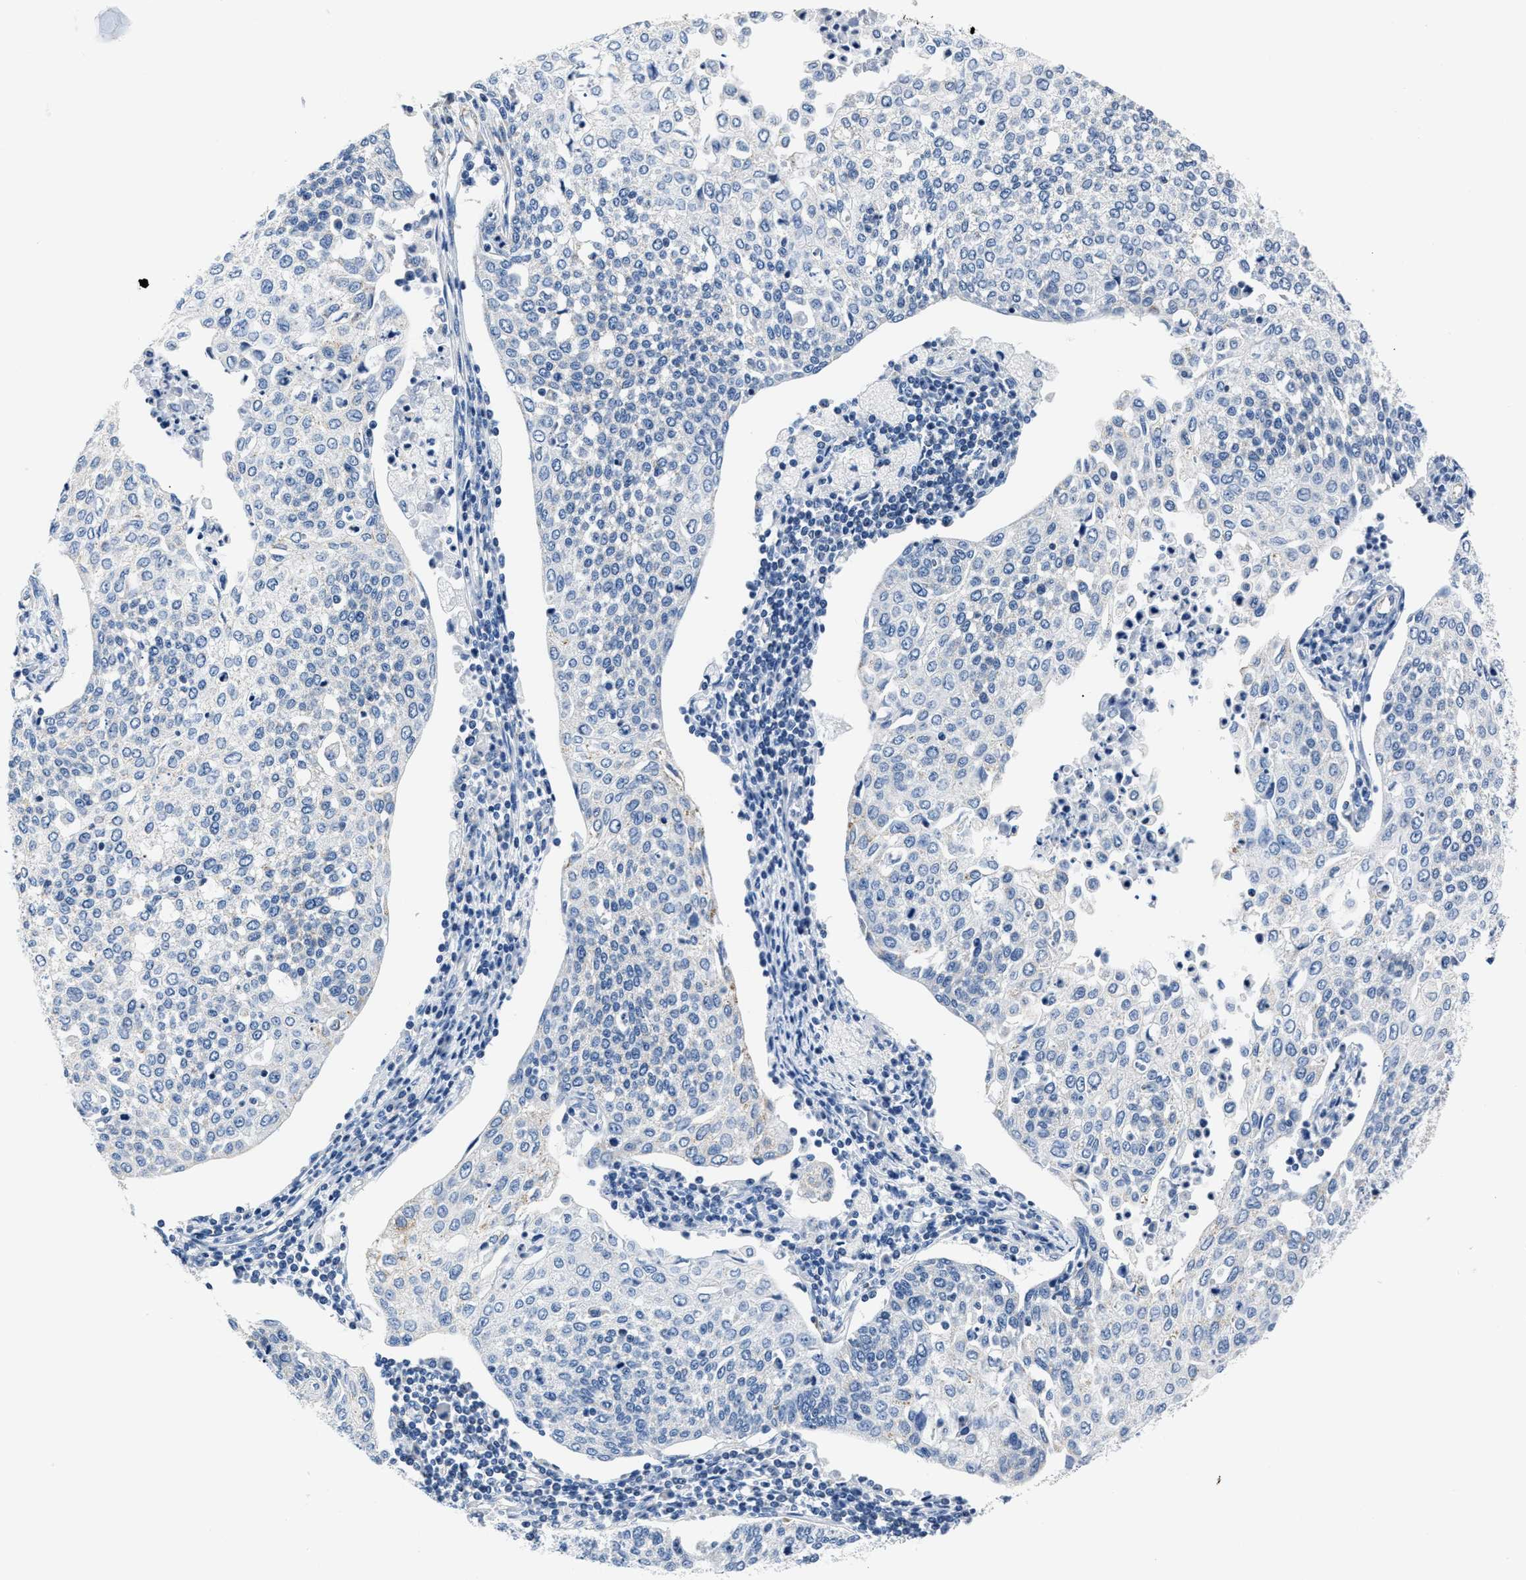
{"staining": {"intensity": "negative", "quantity": "none", "location": "none"}, "tissue": "cervical cancer", "cell_type": "Tumor cells", "image_type": "cancer", "snomed": [{"axis": "morphology", "description": "Squamous cell carcinoma, NOS"}, {"axis": "topography", "description": "Cervix"}], "caption": "Immunohistochemistry (IHC) micrograph of cervical cancer stained for a protein (brown), which demonstrates no positivity in tumor cells.", "gene": "AMACR", "patient": {"sex": "female", "age": 34}}